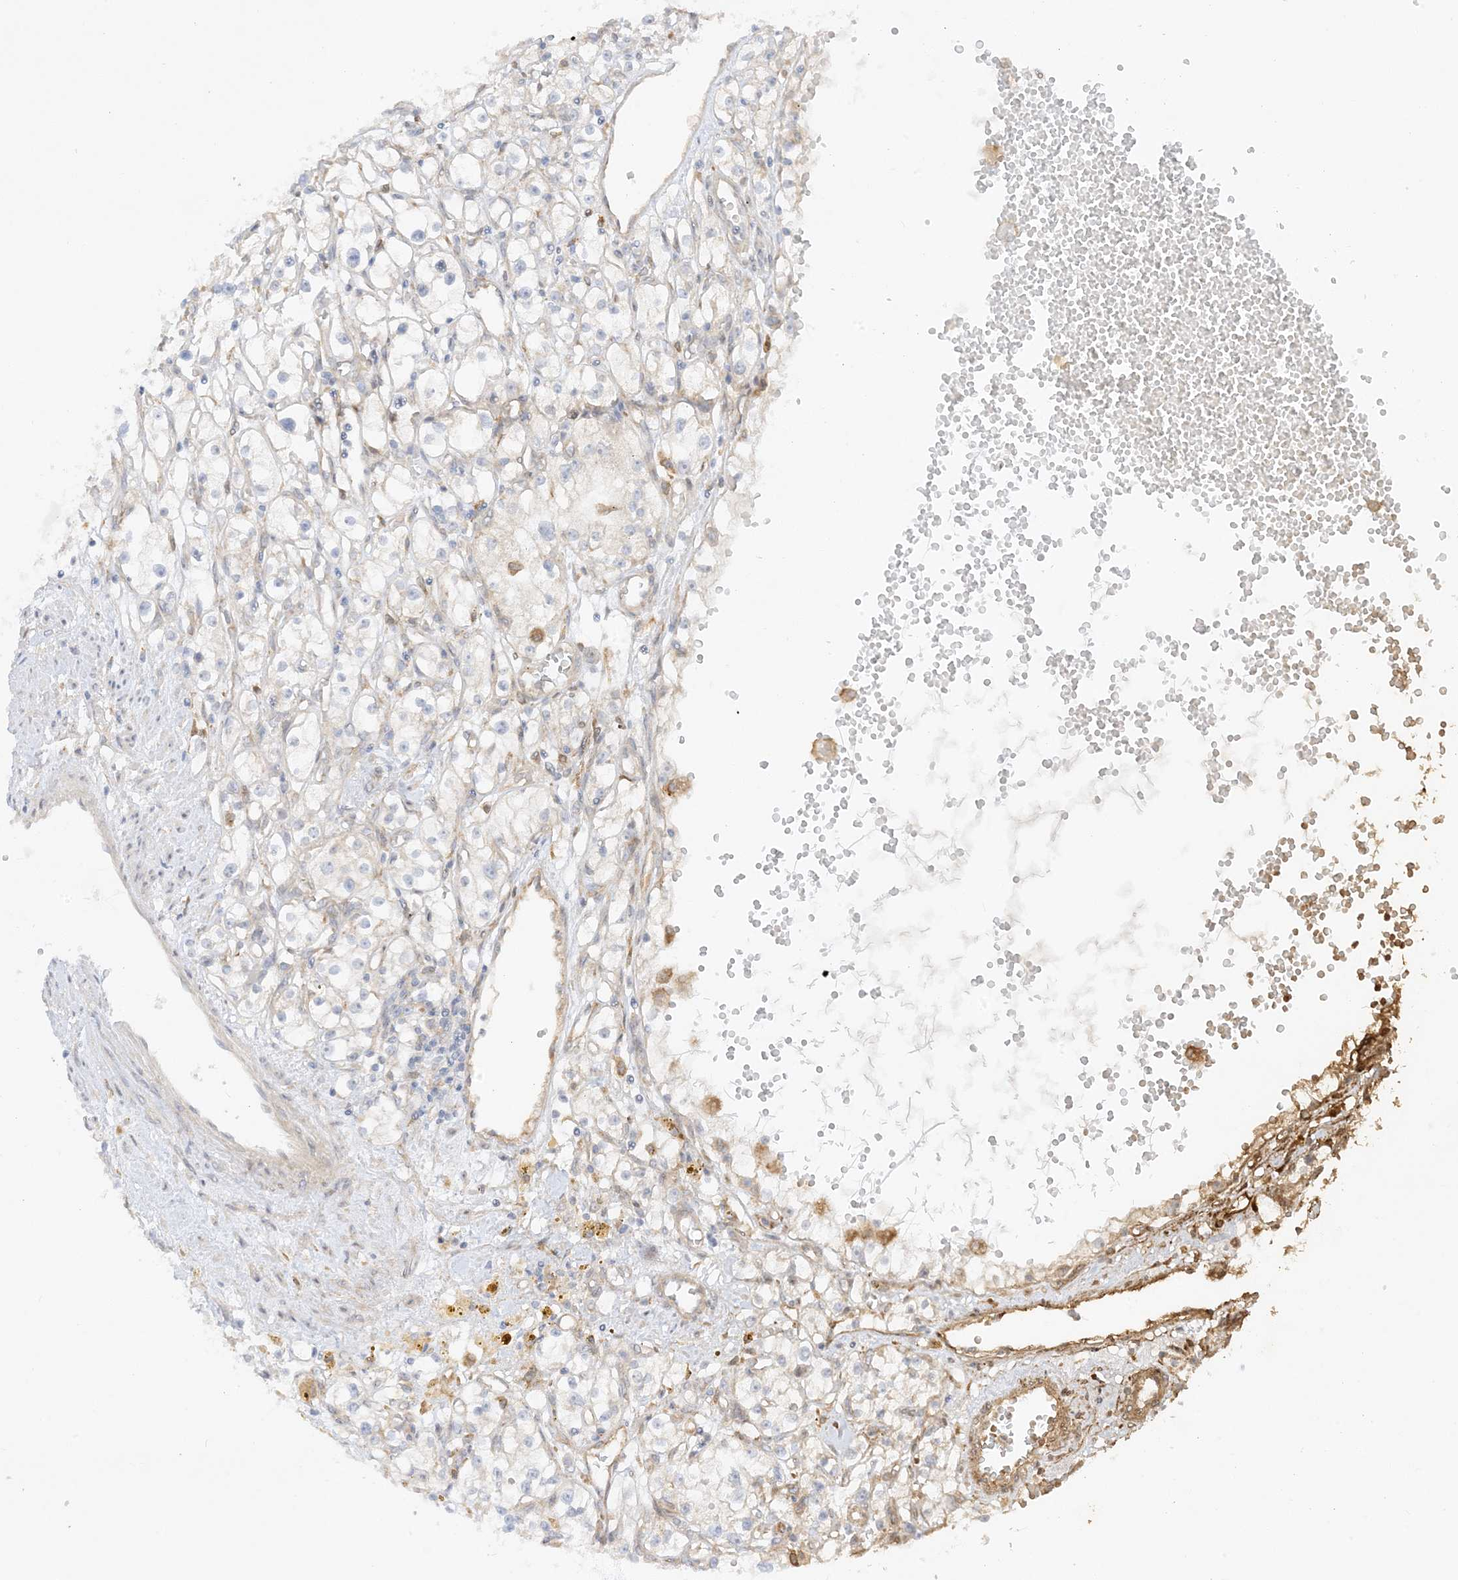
{"staining": {"intensity": "negative", "quantity": "none", "location": "none"}, "tissue": "renal cancer", "cell_type": "Tumor cells", "image_type": "cancer", "snomed": [{"axis": "morphology", "description": "Adenocarcinoma, NOS"}, {"axis": "topography", "description": "Kidney"}], "caption": "DAB immunohistochemical staining of renal cancer displays no significant positivity in tumor cells.", "gene": "SCARF2", "patient": {"sex": "male", "age": 56}}